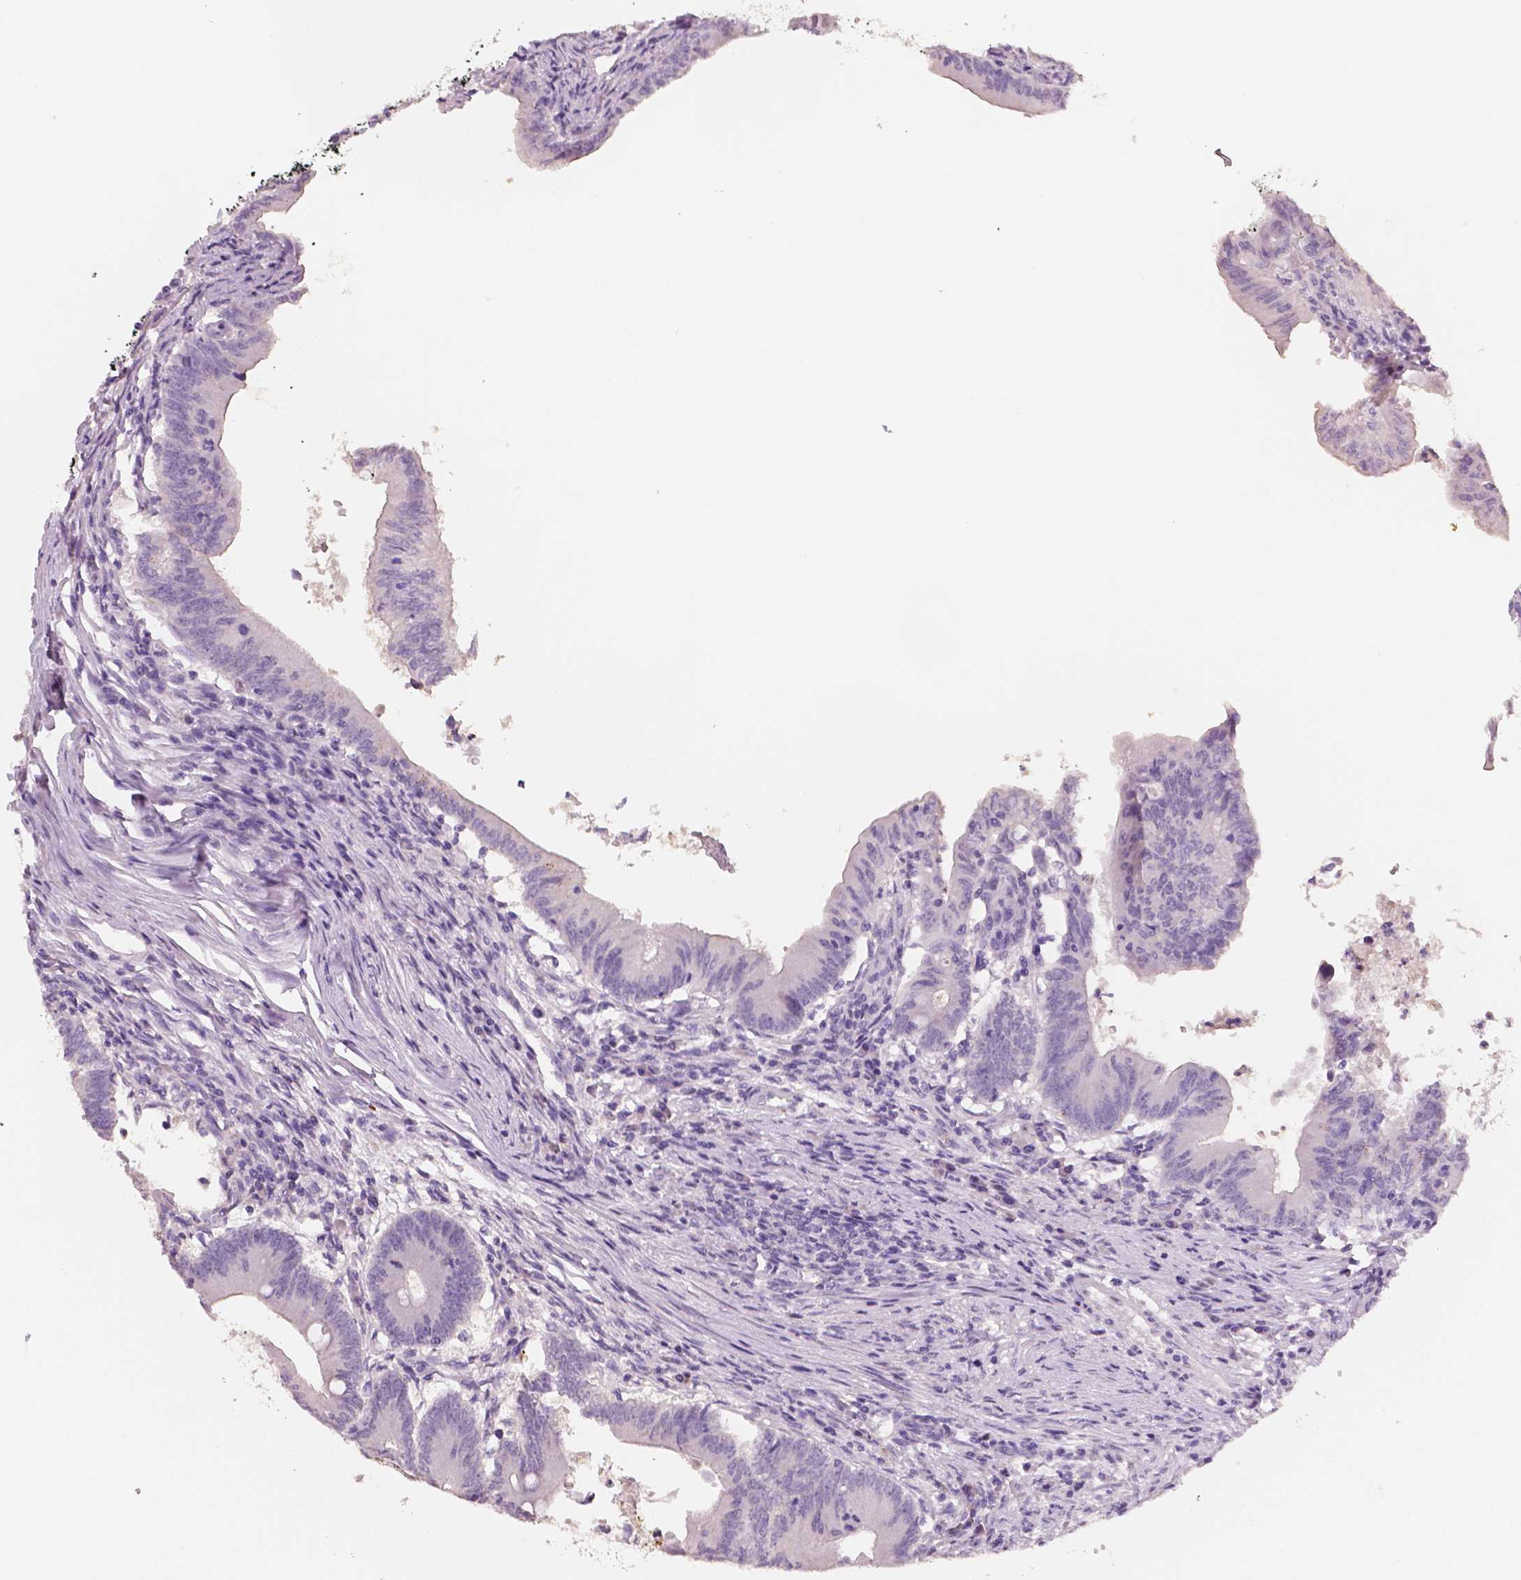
{"staining": {"intensity": "negative", "quantity": "none", "location": "none"}, "tissue": "colorectal cancer", "cell_type": "Tumor cells", "image_type": "cancer", "snomed": [{"axis": "morphology", "description": "Adenocarcinoma, NOS"}, {"axis": "topography", "description": "Colon"}], "caption": "Immunohistochemistry (IHC) histopathology image of neoplastic tissue: human colorectal adenocarcinoma stained with DAB demonstrates no significant protein expression in tumor cells.", "gene": "APOA4", "patient": {"sex": "female", "age": 70}}